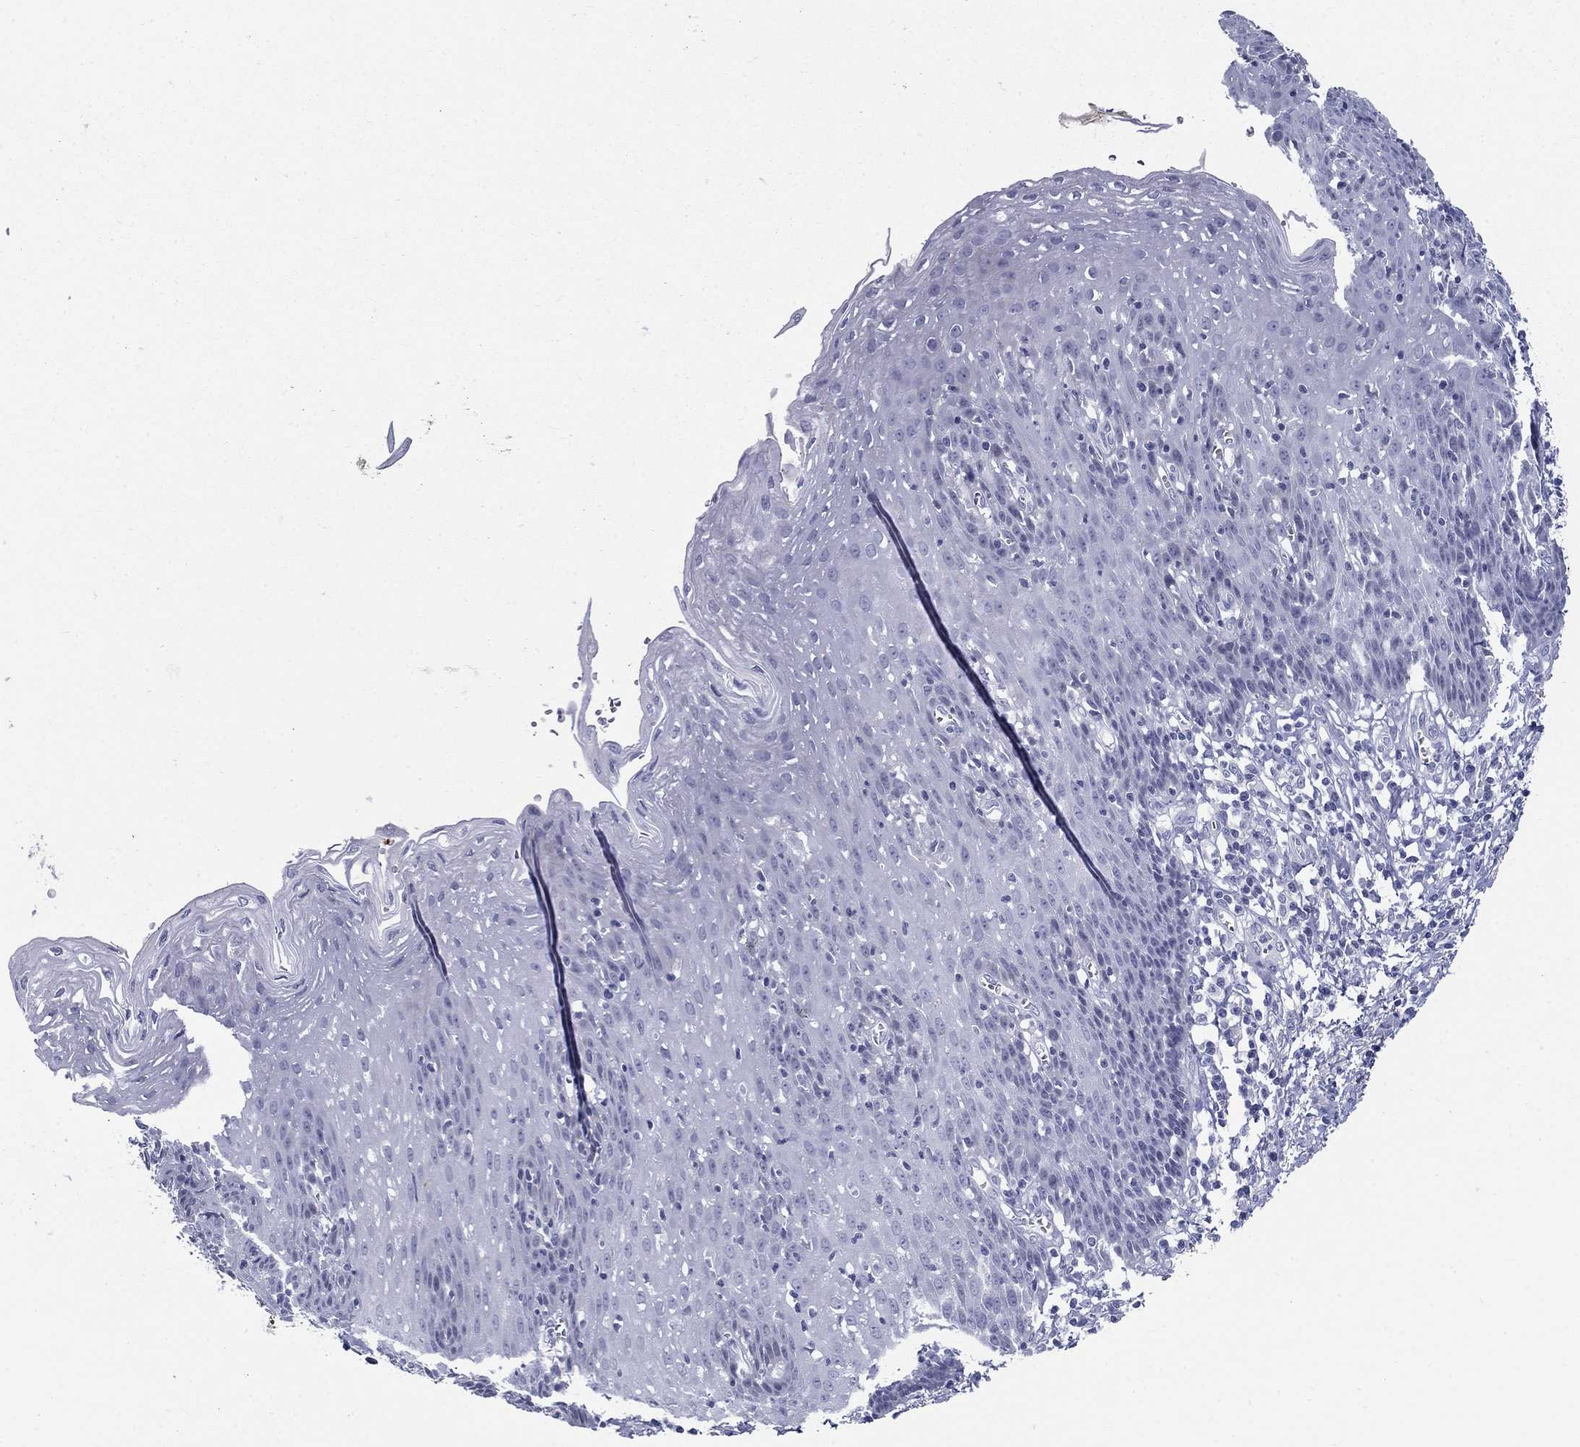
{"staining": {"intensity": "negative", "quantity": "none", "location": "none"}, "tissue": "esophagus", "cell_type": "Squamous epithelial cells", "image_type": "normal", "snomed": [{"axis": "morphology", "description": "Normal tissue, NOS"}, {"axis": "topography", "description": "Esophagus"}], "caption": "Immunohistochemical staining of benign human esophagus reveals no significant expression in squamous epithelial cells. (DAB (3,3'-diaminobenzidine) immunohistochemistry visualized using brightfield microscopy, high magnification).", "gene": "C4orf19", "patient": {"sex": "male", "age": 57}}